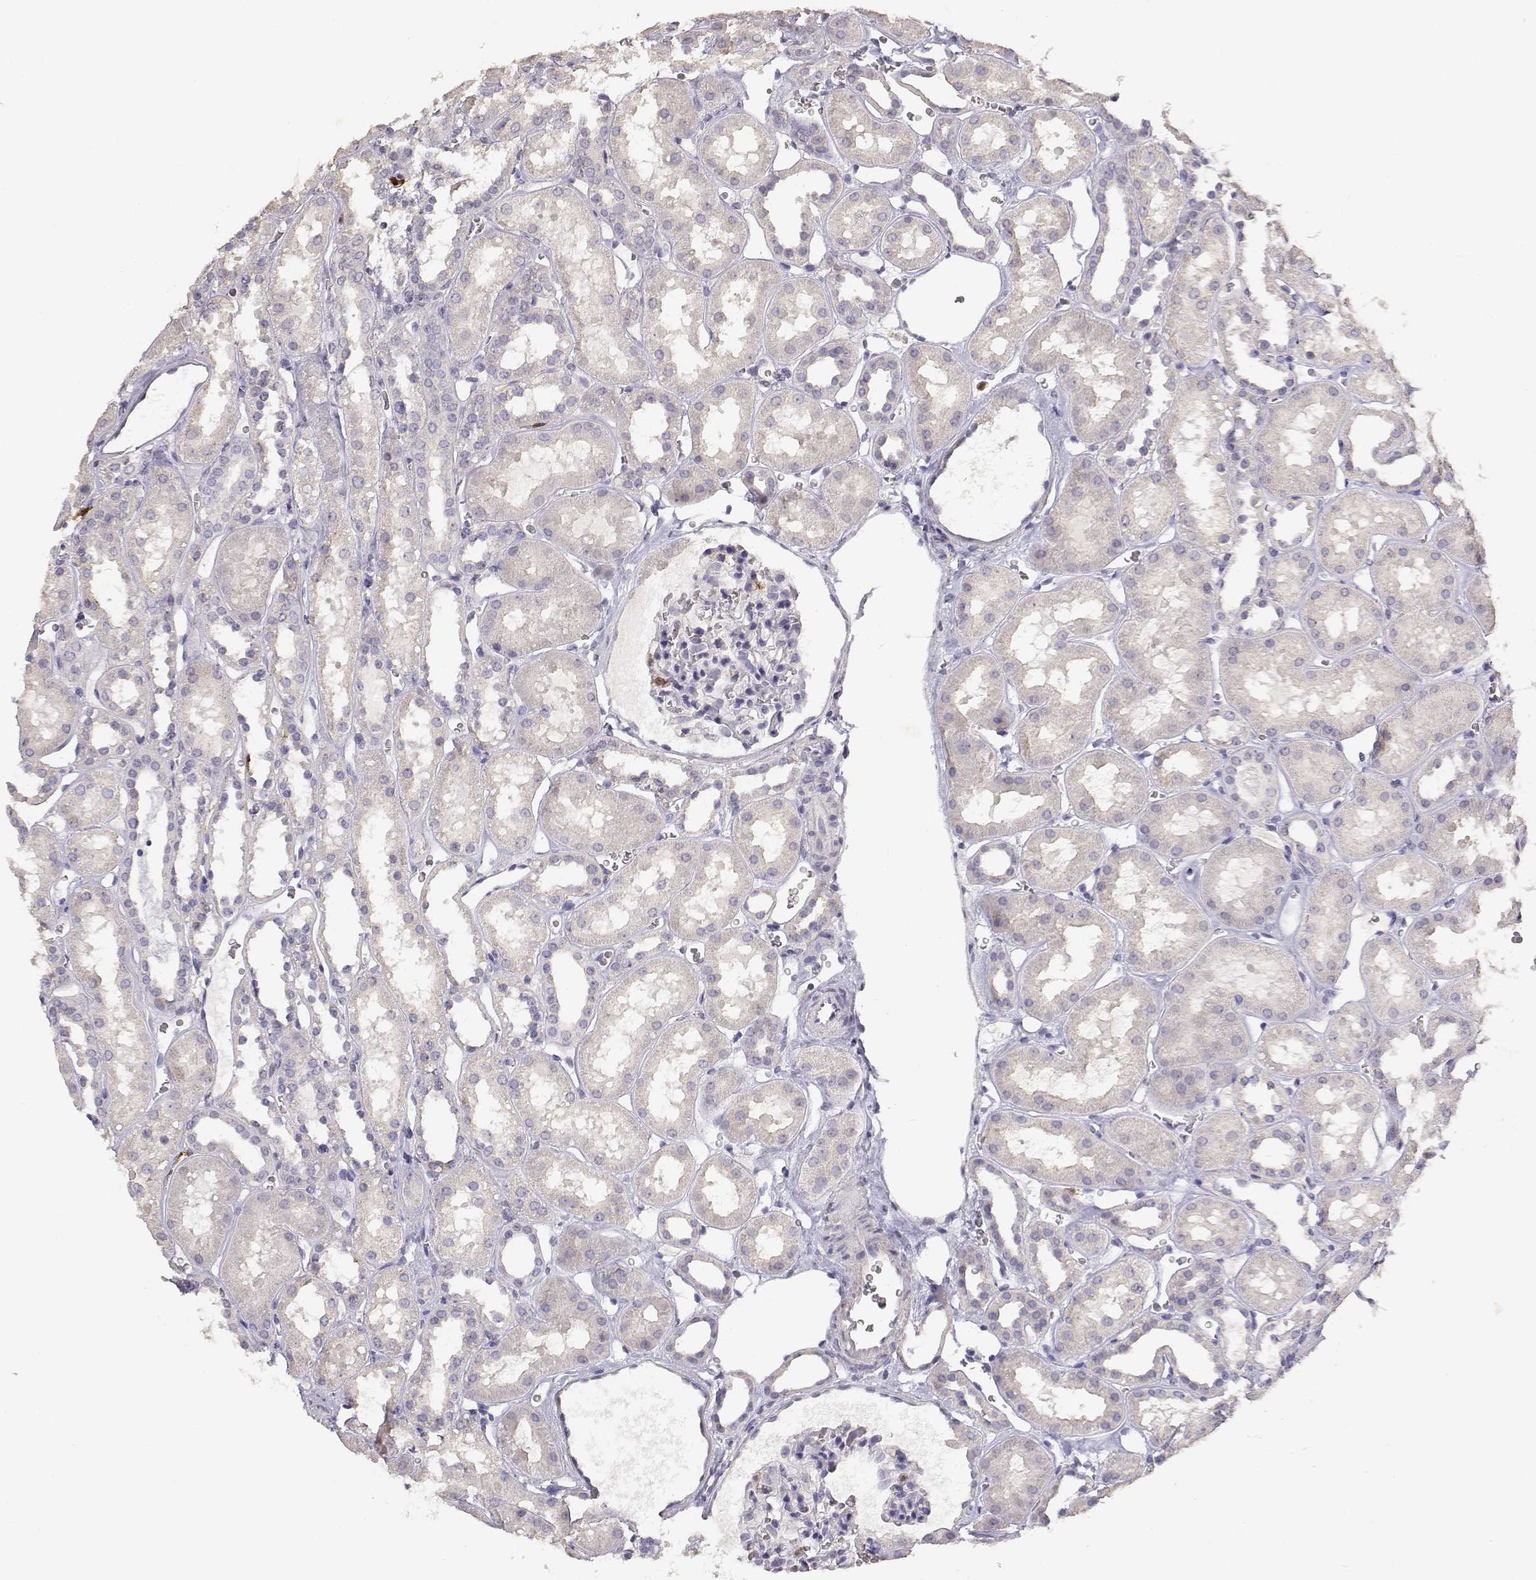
{"staining": {"intensity": "negative", "quantity": "none", "location": "none"}, "tissue": "kidney", "cell_type": "Cells in glomeruli", "image_type": "normal", "snomed": [{"axis": "morphology", "description": "Normal tissue, NOS"}, {"axis": "topography", "description": "Kidney"}], "caption": "Immunohistochemical staining of normal human kidney exhibits no significant staining in cells in glomeruli.", "gene": "TNFRSF10C", "patient": {"sex": "female", "age": 41}}